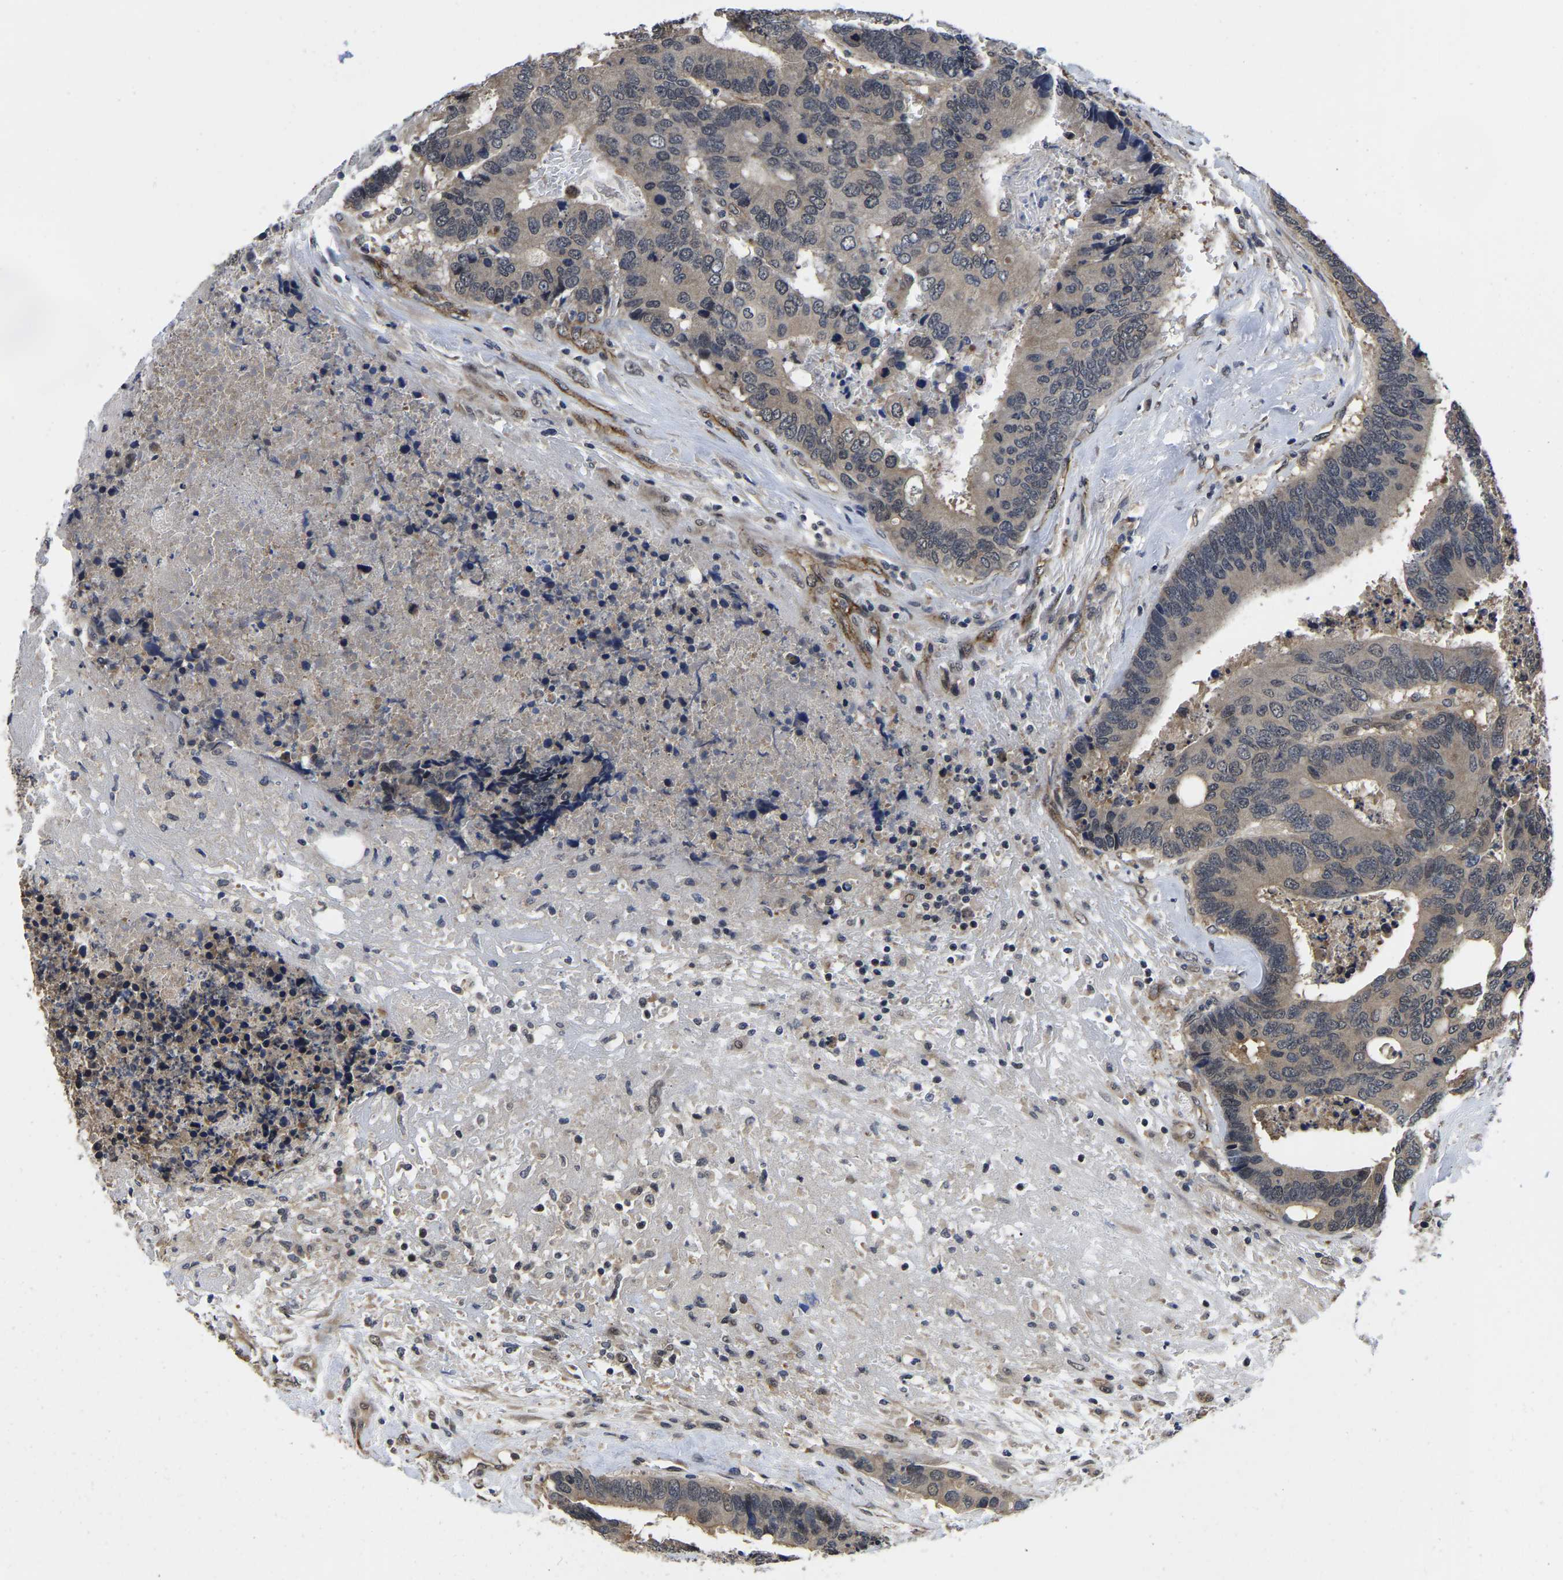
{"staining": {"intensity": "weak", "quantity": ">75%", "location": "cytoplasmic/membranous,nuclear"}, "tissue": "colorectal cancer", "cell_type": "Tumor cells", "image_type": "cancer", "snomed": [{"axis": "morphology", "description": "Adenocarcinoma, NOS"}, {"axis": "topography", "description": "Rectum"}], "caption": "Weak cytoplasmic/membranous and nuclear staining is appreciated in approximately >75% of tumor cells in adenocarcinoma (colorectal). The protein is stained brown, and the nuclei are stained in blue (DAB (3,3'-diaminobenzidine) IHC with brightfield microscopy, high magnification).", "gene": "MCOLN2", "patient": {"sex": "male", "age": 55}}